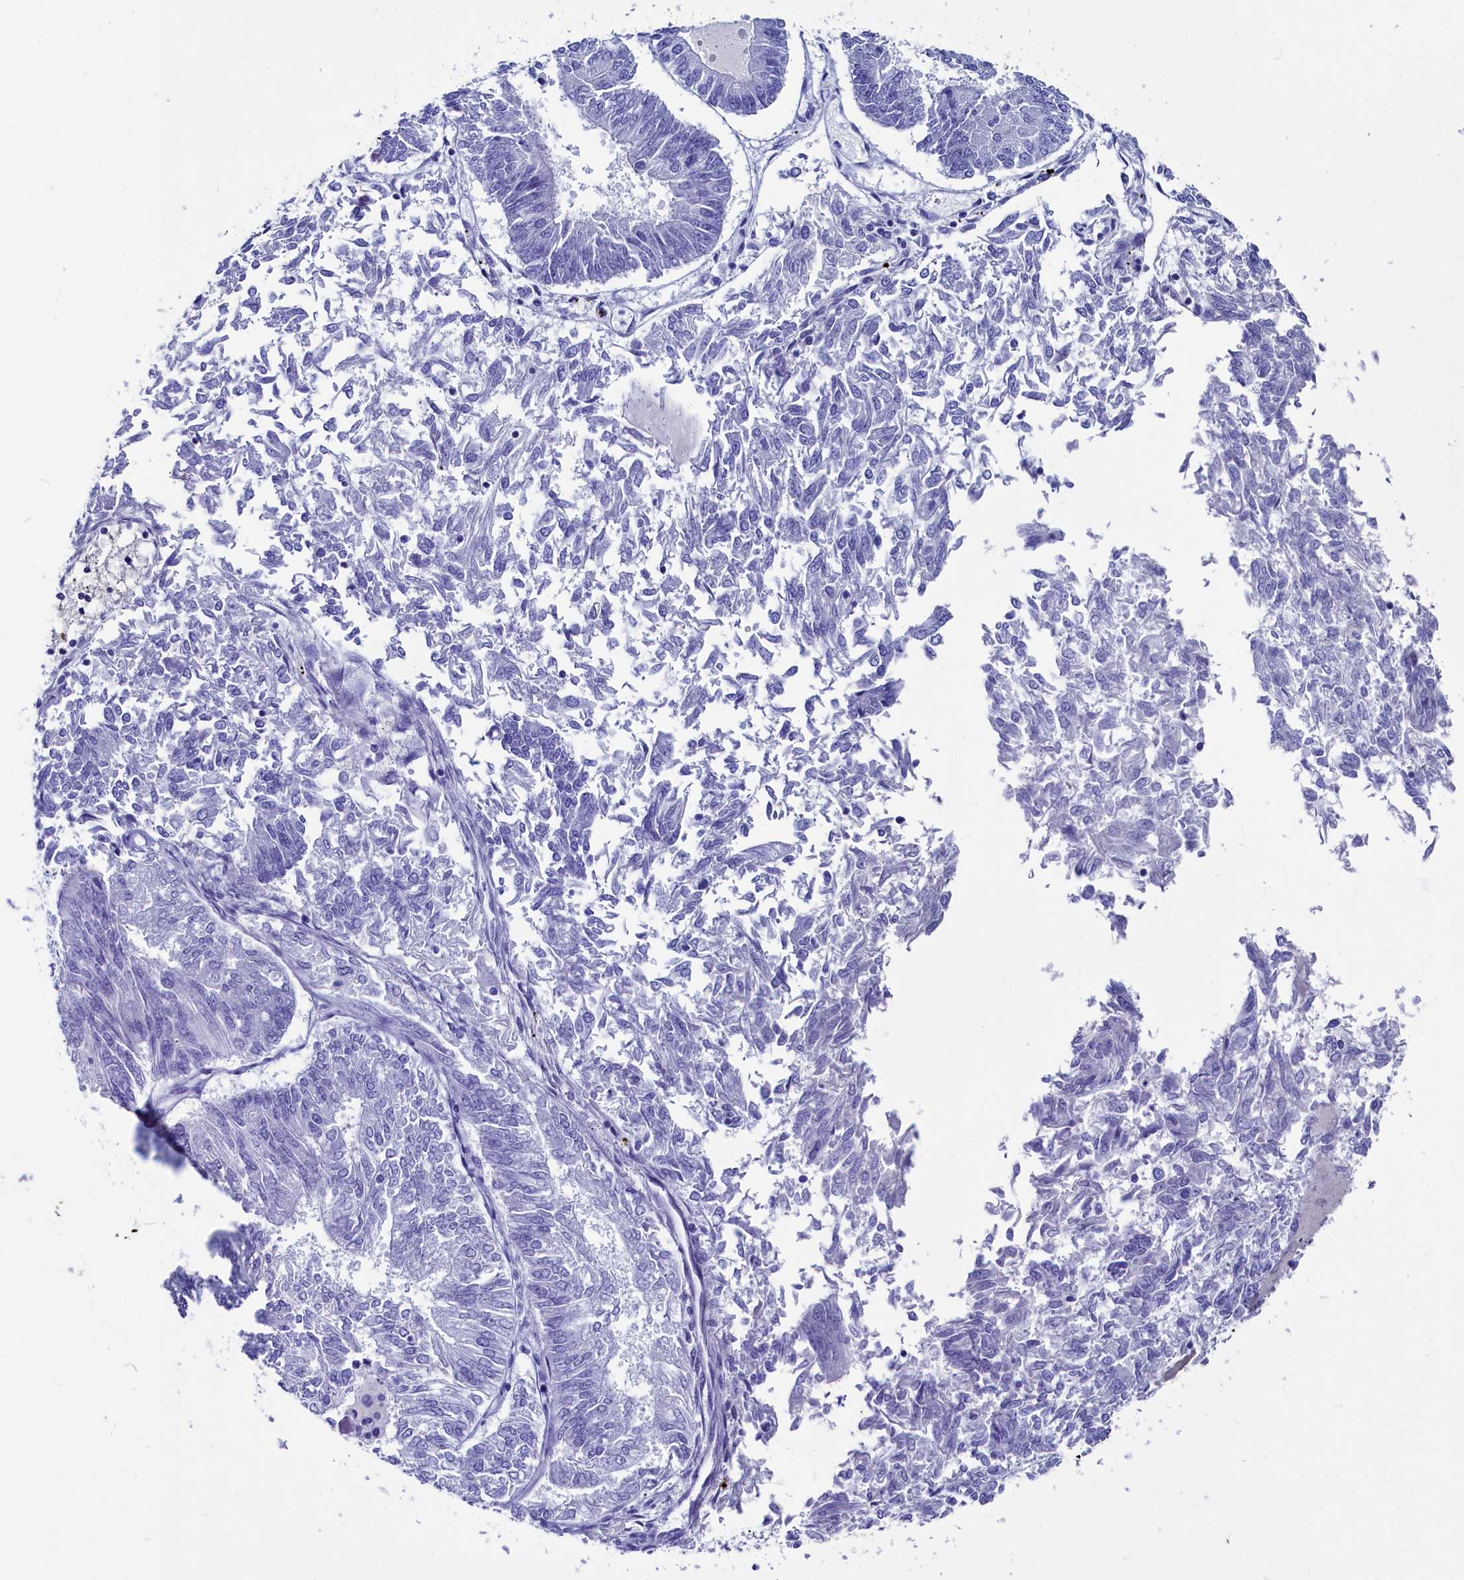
{"staining": {"intensity": "negative", "quantity": "none", "location": "none"}, "tissue": "endometrial cancer", "cell_type": "Tumor cells", "image_type": "cancer", "snomed": [{"axis": "morphology", "description": "Adenocarcinoma, NOS"}, {"axis": "topography", "description": "Endometrium"}], "caption": "Adenocarcinoma (endometrial) was stained to show a protein in brown. There is no significant positivity in tumor cells. (DAB (3,3'-diaminobenzidine) immunohistochemistry visualized using brightfield microscopy, high magnification).", "gene": "ANKRD29", "patient": {"sex": "female", "age": 58}}